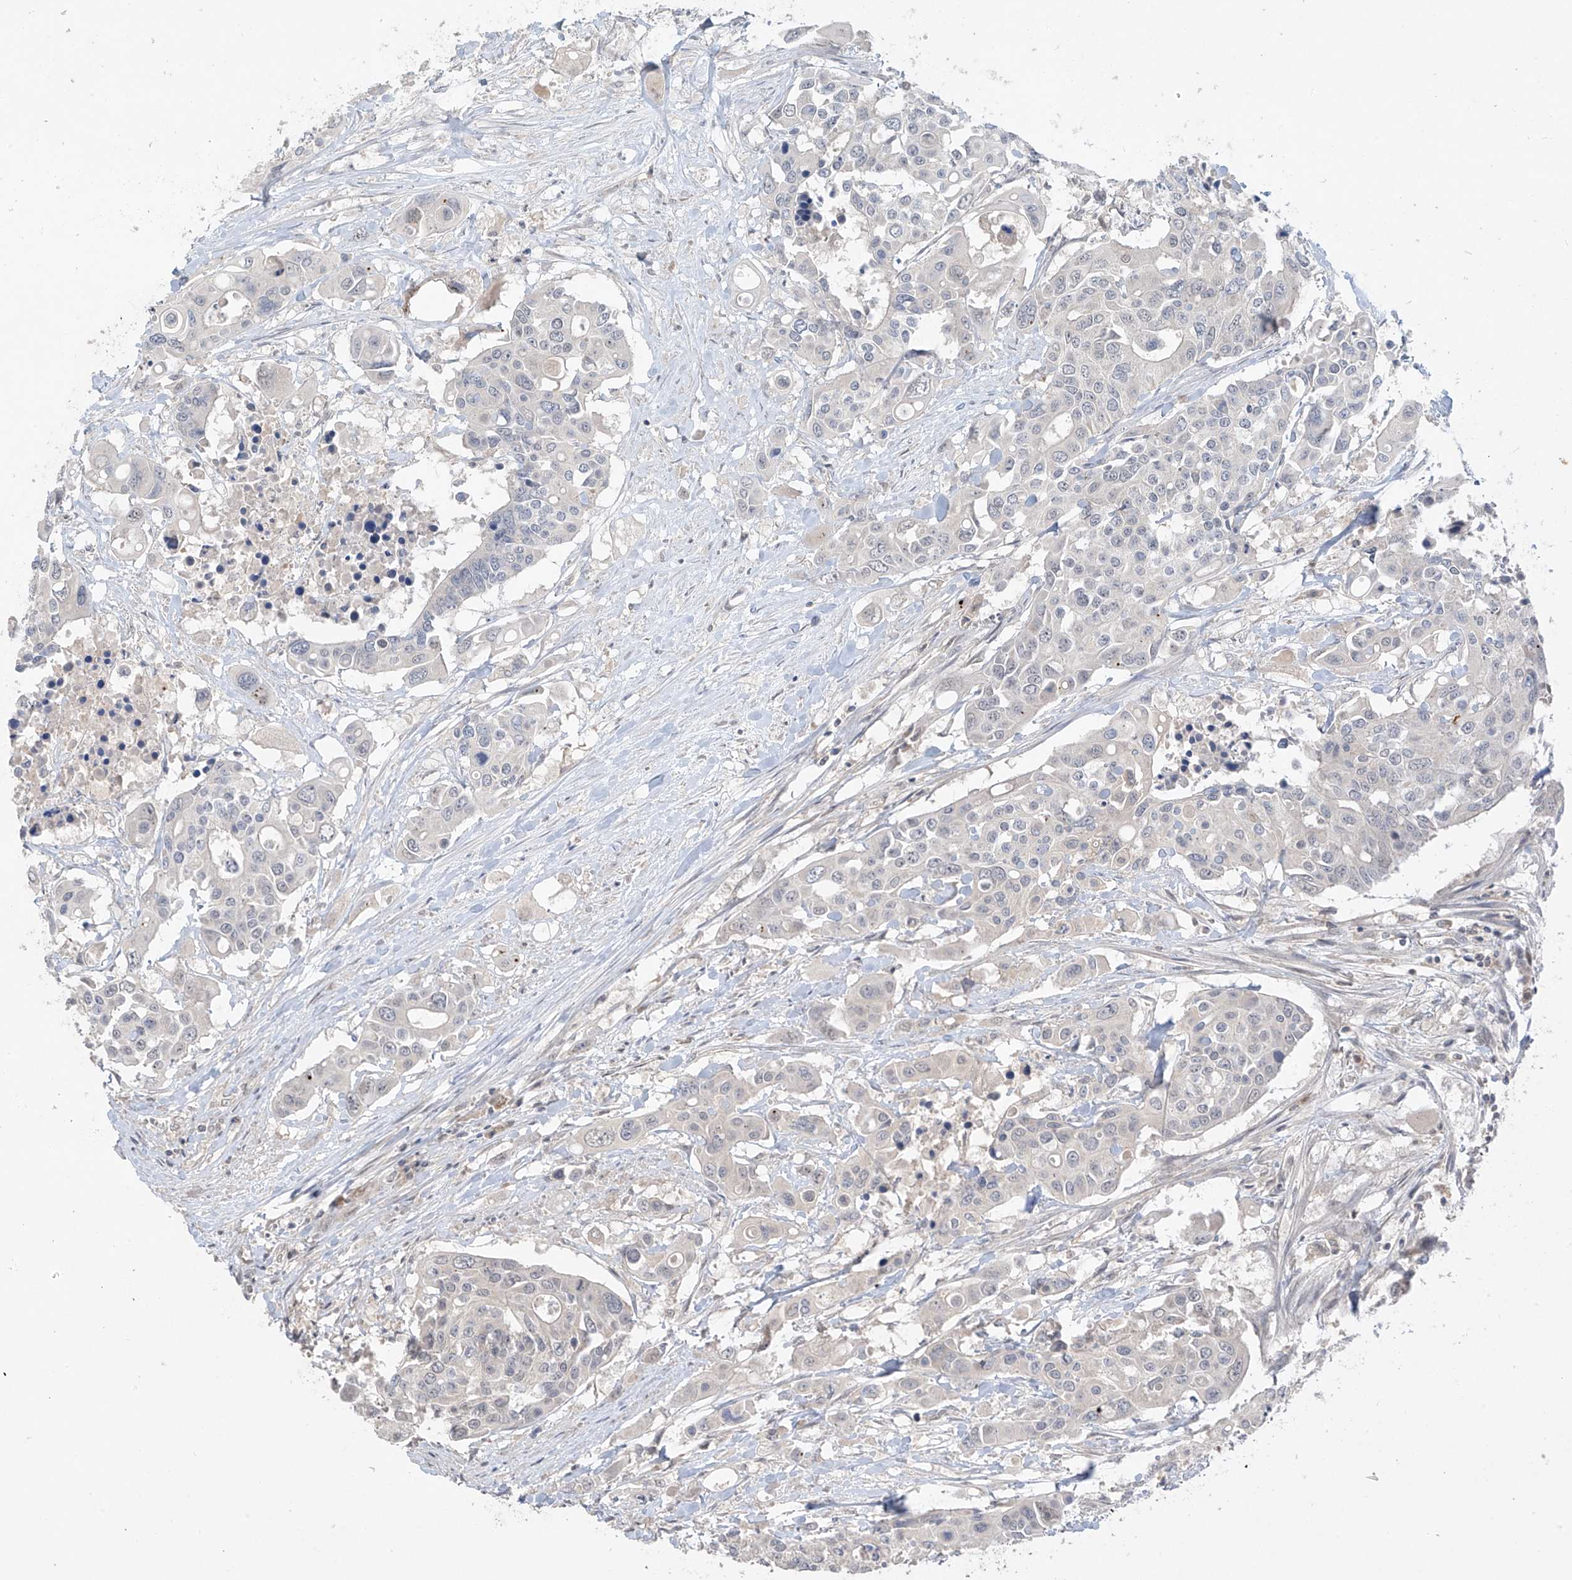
{"staining": {"intensity": "negative", "quantity": "none", "location": "none"}, "tissue": "colorectal cancer", "cell_type": "Tumor cells", "image_type": "cancer", "snomed": [{"axis": "morphology", "description": "Adenocarcinoma, NOS"}, {"axis": "topography", "description": "Colon"}], "caption": "Immunohistochemical staining of human colorectal adenocarcinoma reveals no significant expression in tumor cells.", "gene": "ANGEL2", "patient": {"sex": "male", "age": 77}}